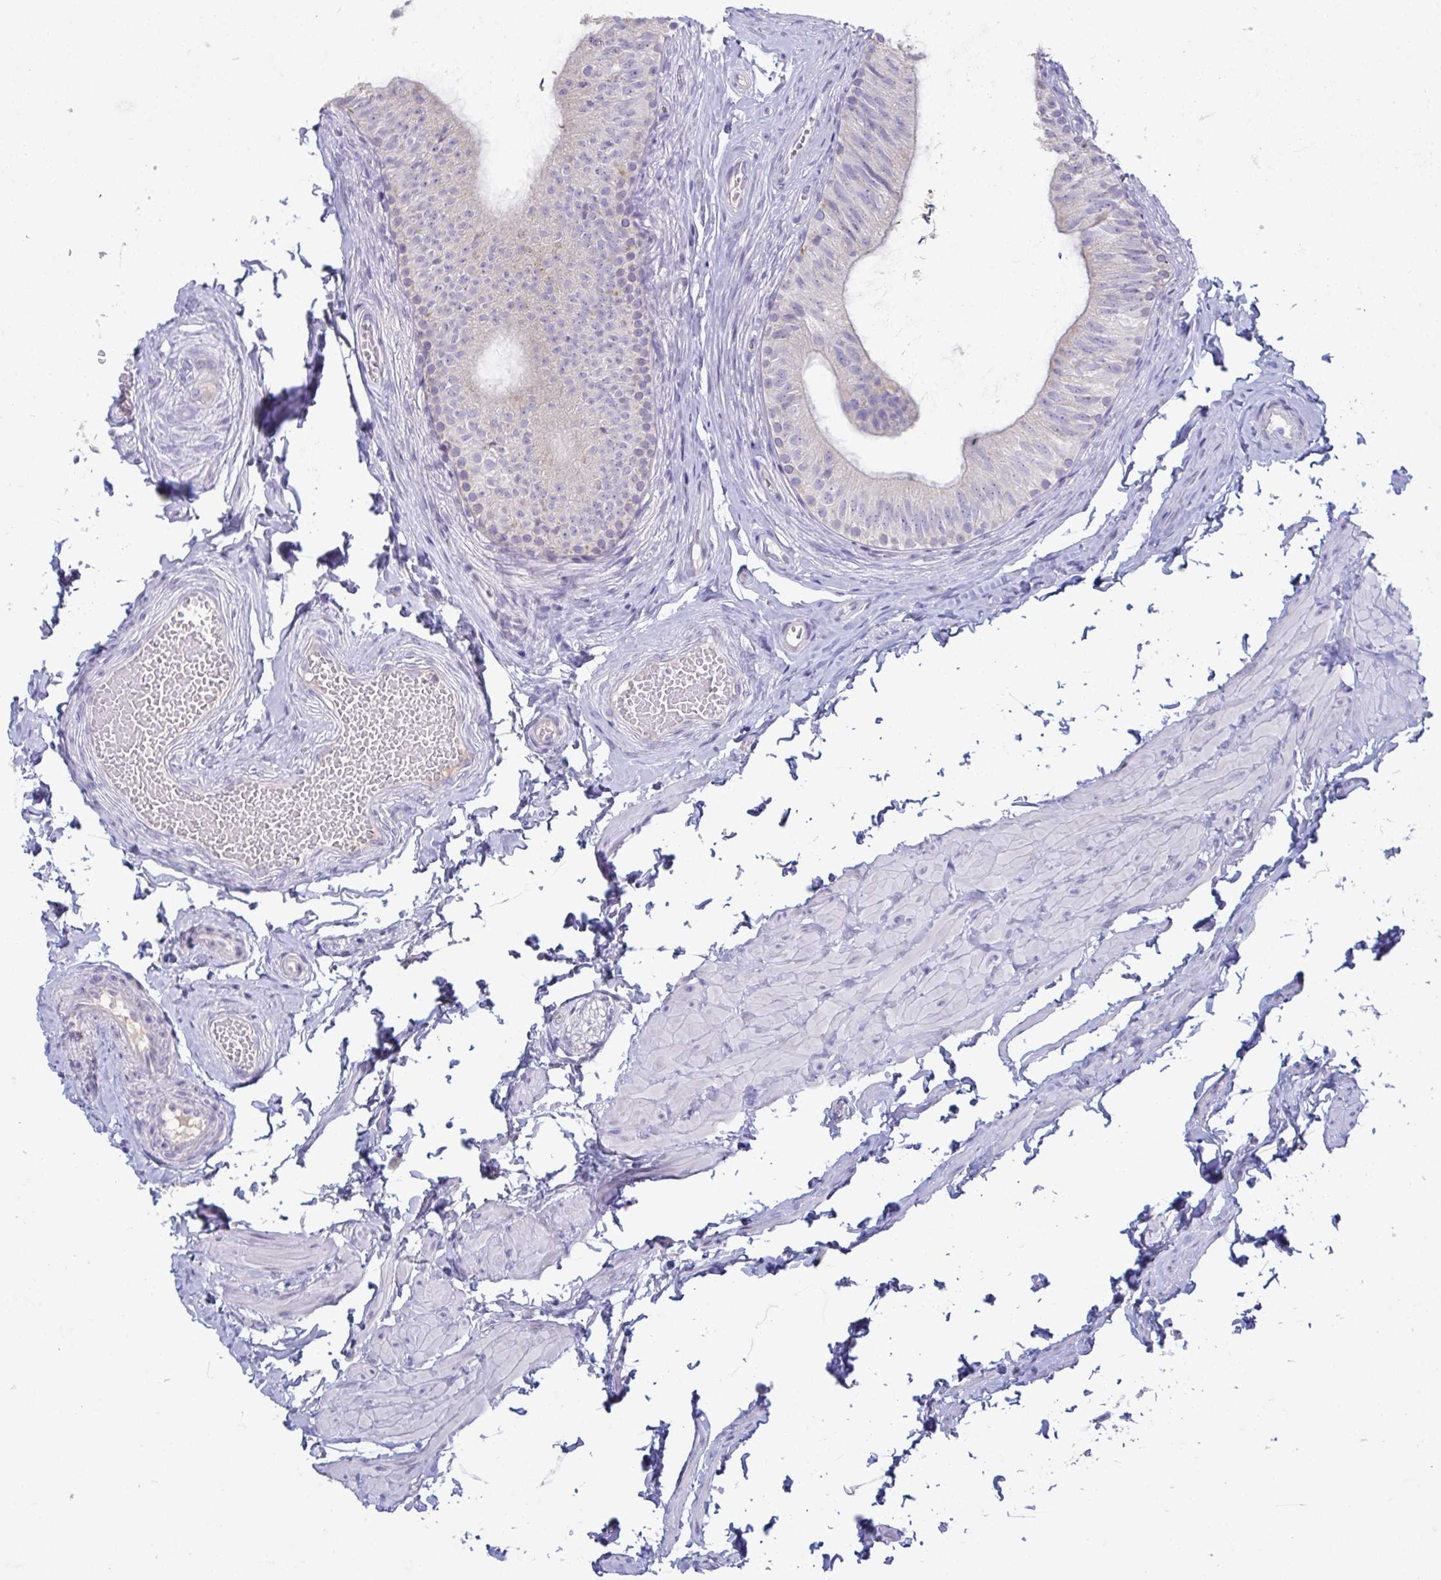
{"staining": {"intensity": "moderate", "quantity": "<25%", "location": "cytoplasmic/membranous"}, "tissue": "epididymis", "cell_type": "Glandular cells", "image_type": "normal", "snomed": [{"axis": "morphology", "description": "Normal tissue, NOS"}, {"axis": "topography", "description": "Epididymis, spermatic cord, NOS"}, {"axis": "topography", "description": "Epididymis"}, {"axis": "topography", "description": "Peripheral nerve tissue"}], "caption": "Unremarkable epididymis was stained to show a protein in brown. There is low levels of moderate cytoplasmic/membranous expression in about <25% of glandular cells. Using DAB (brown) and hematoxylin (blue) stains, captured at high magnification using brightfield microscopy.", "gene": "GALNT13", "patient": {"sex": "male", "age": 29}}